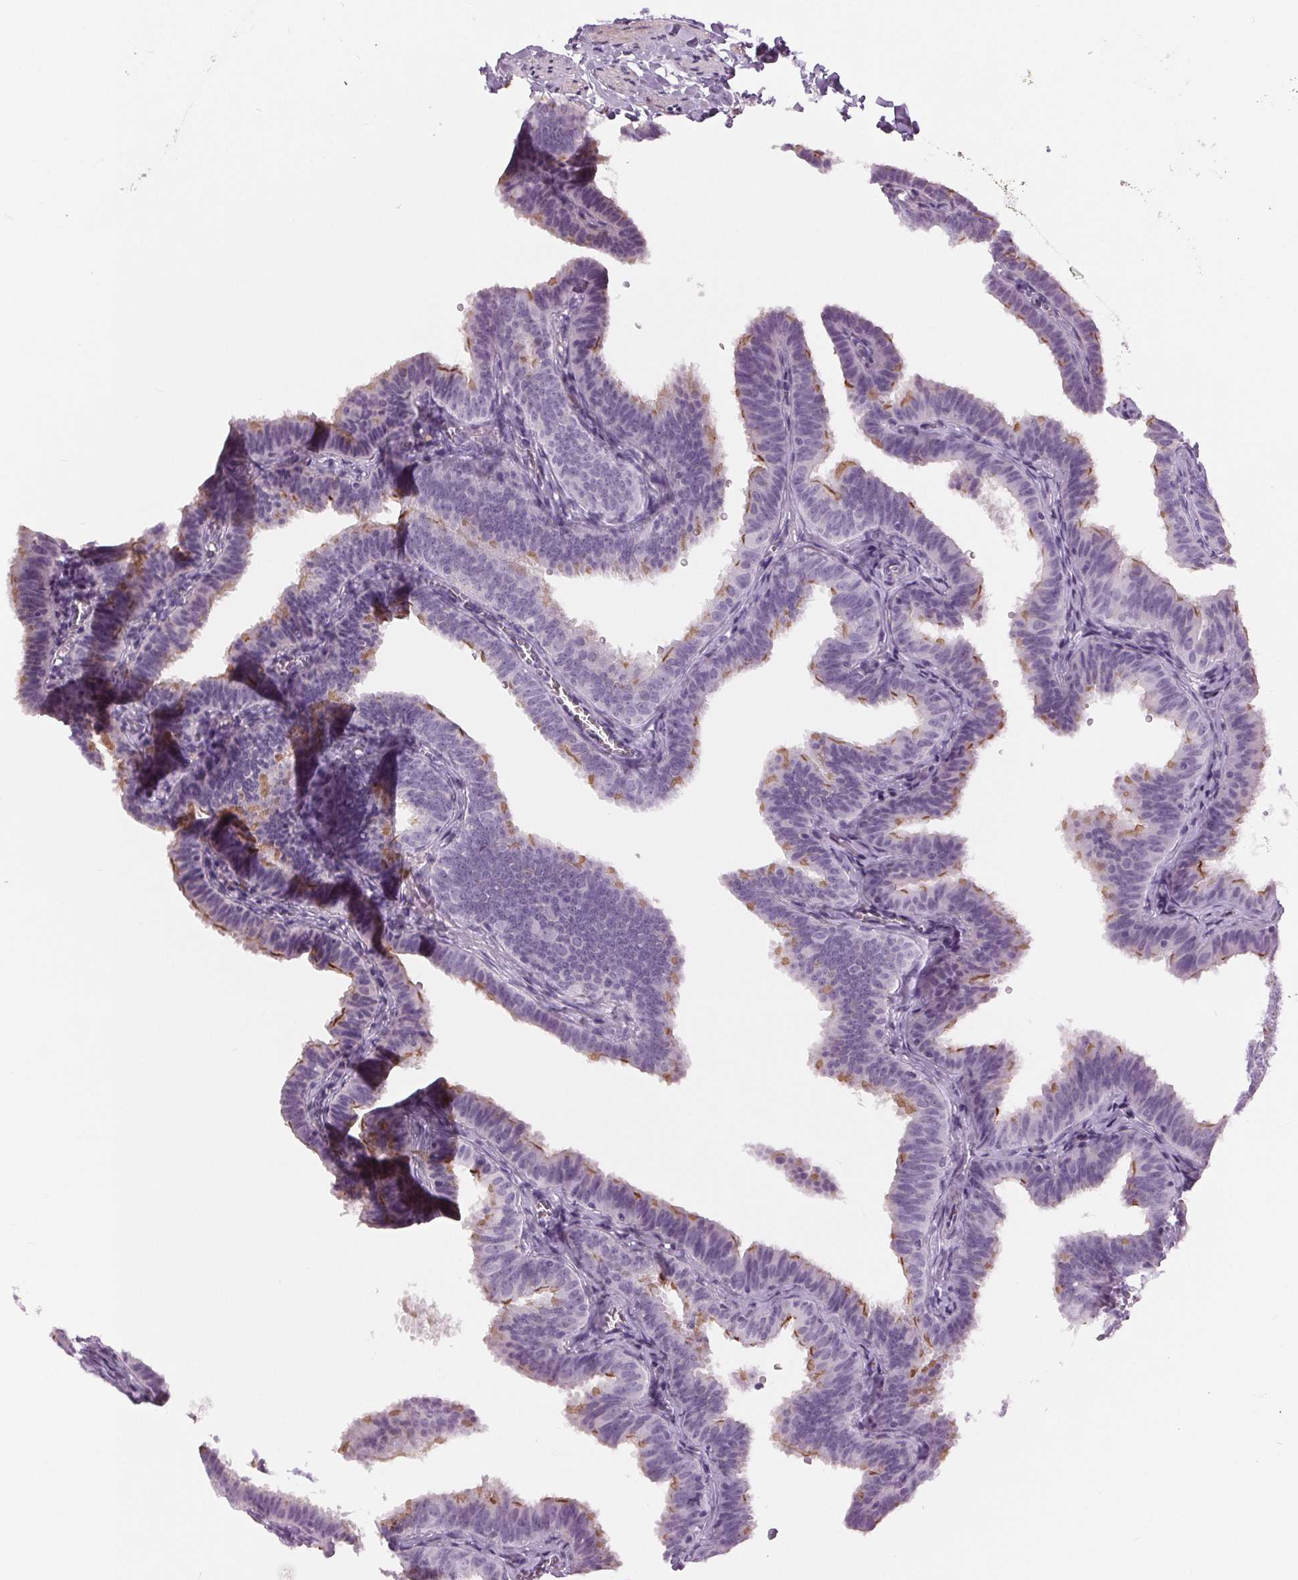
{"staining": {"intensity": "weak", "quantity": "<25%", "location": "cytoplasmic/membranous"}, "tissue": "fallopian tube", "cell_type": "Glandular cells", "image_type": "normal", "snomed": [{"axis": "morphology", "description": "Normal tissue, NOS"}, {"axis": "topography", "description": "Fallopian tube"}], "caption": "Immunohistochemistry (IHC) of unremarkable human fallopian tube displays no staining in glandular cells. (Stains: DAB immunohistochemistry with hematoxylin counter stain, Microscopy: brightfield microscopy at high magnification).", "gene": "MISP", "patient": {"sex": "female", "age": 25}}